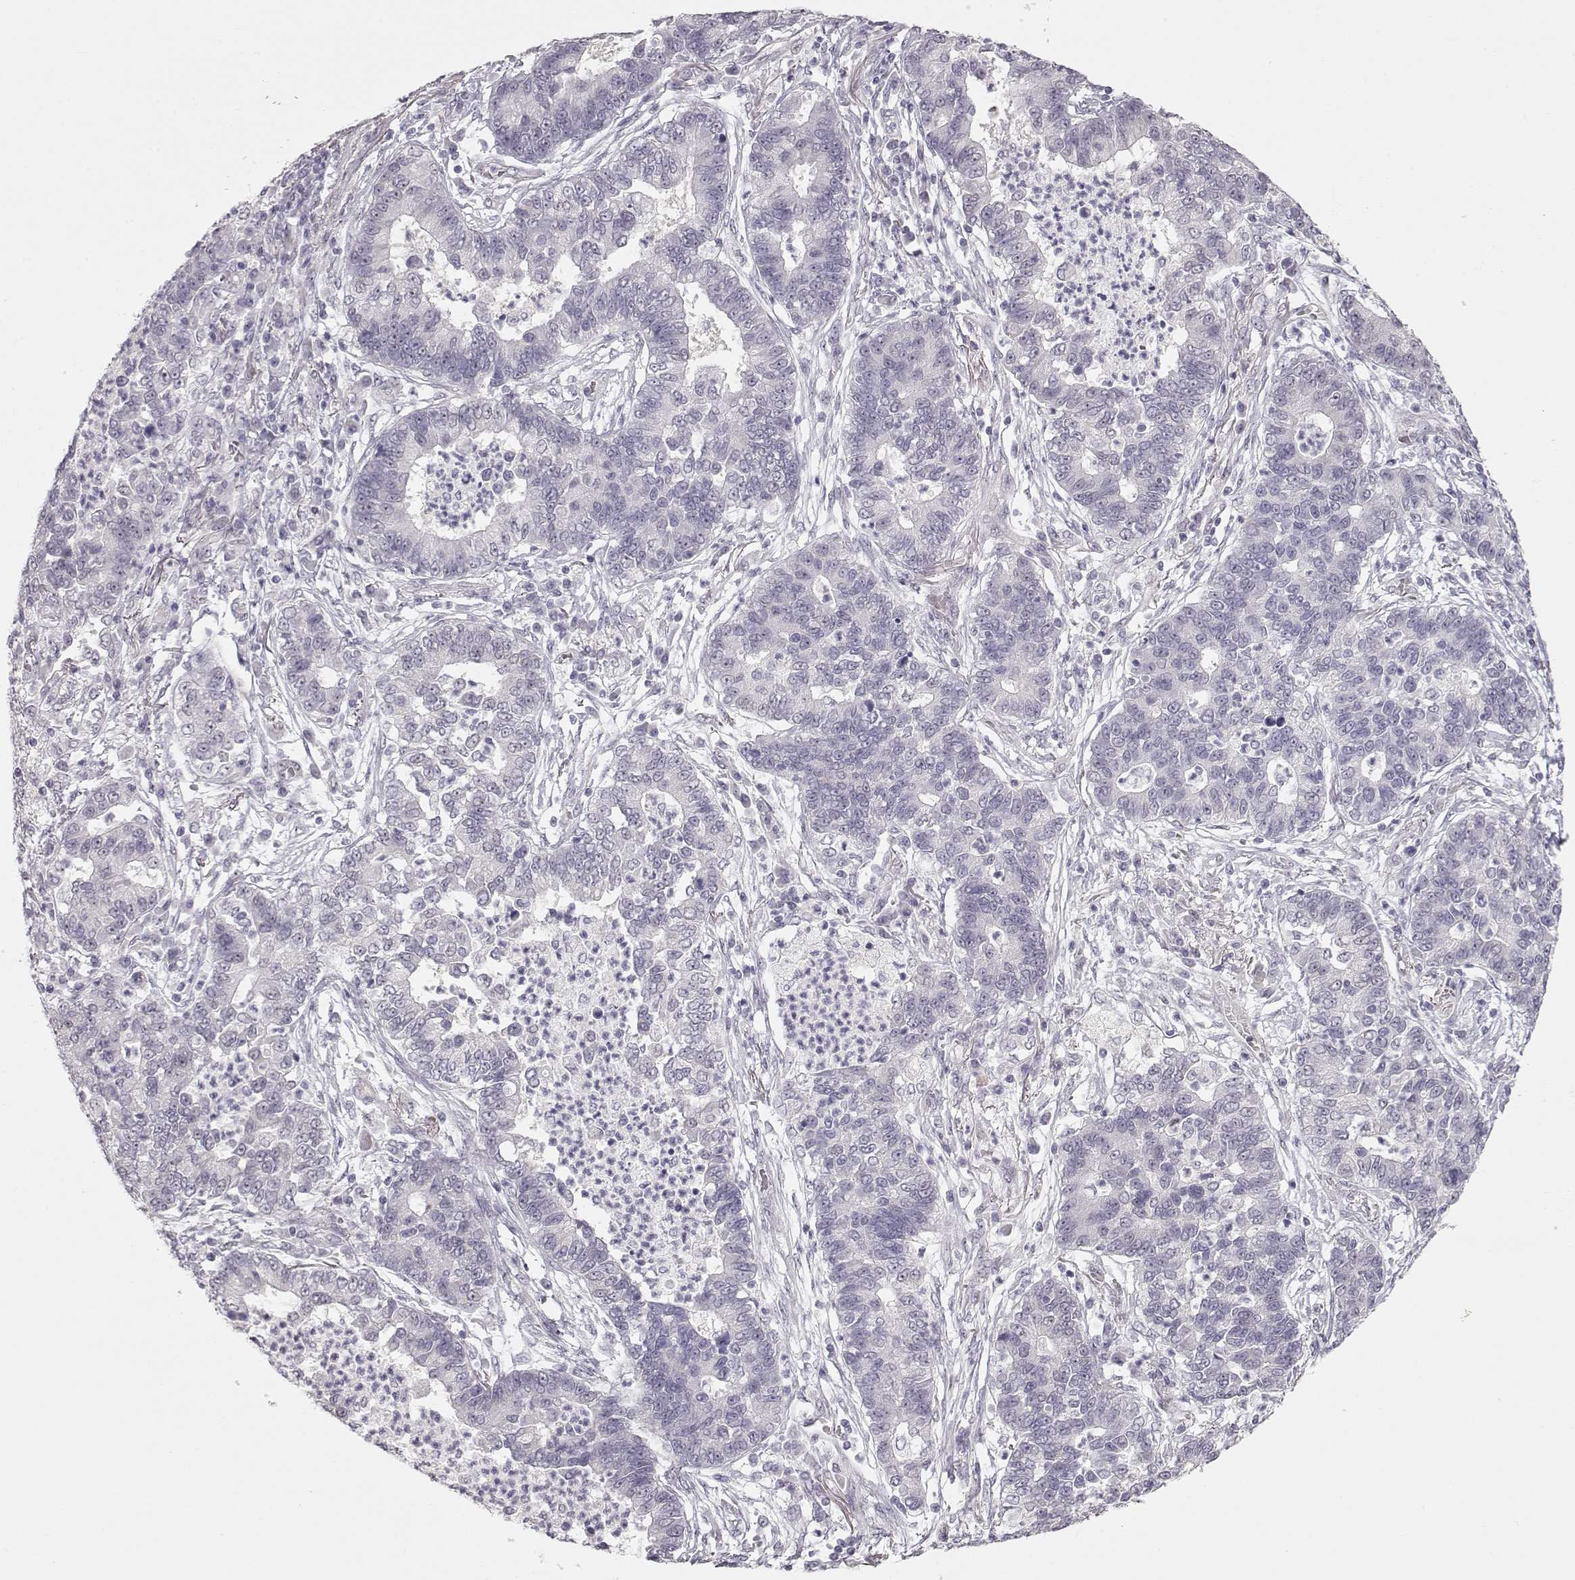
{"staining": {"intensity": "negative", "quantity": "none", "location": "none"}, "tissue": "lung cancer", "cell_type": "Tumor cells", "image_type": "cancer", "snomed": [{"axis": "morphology", "description": "Adenocarcinoma, NOS"}, {"axis": "topography", "description": "Lung"}], "caption": "An IHC micrograph of lung adenocarcinoma is shown. There is no staining in tumor cells of lung adenocarcinoma.", "gene": "FAM205A", "patient": {"sex": "female", "age": 57}}